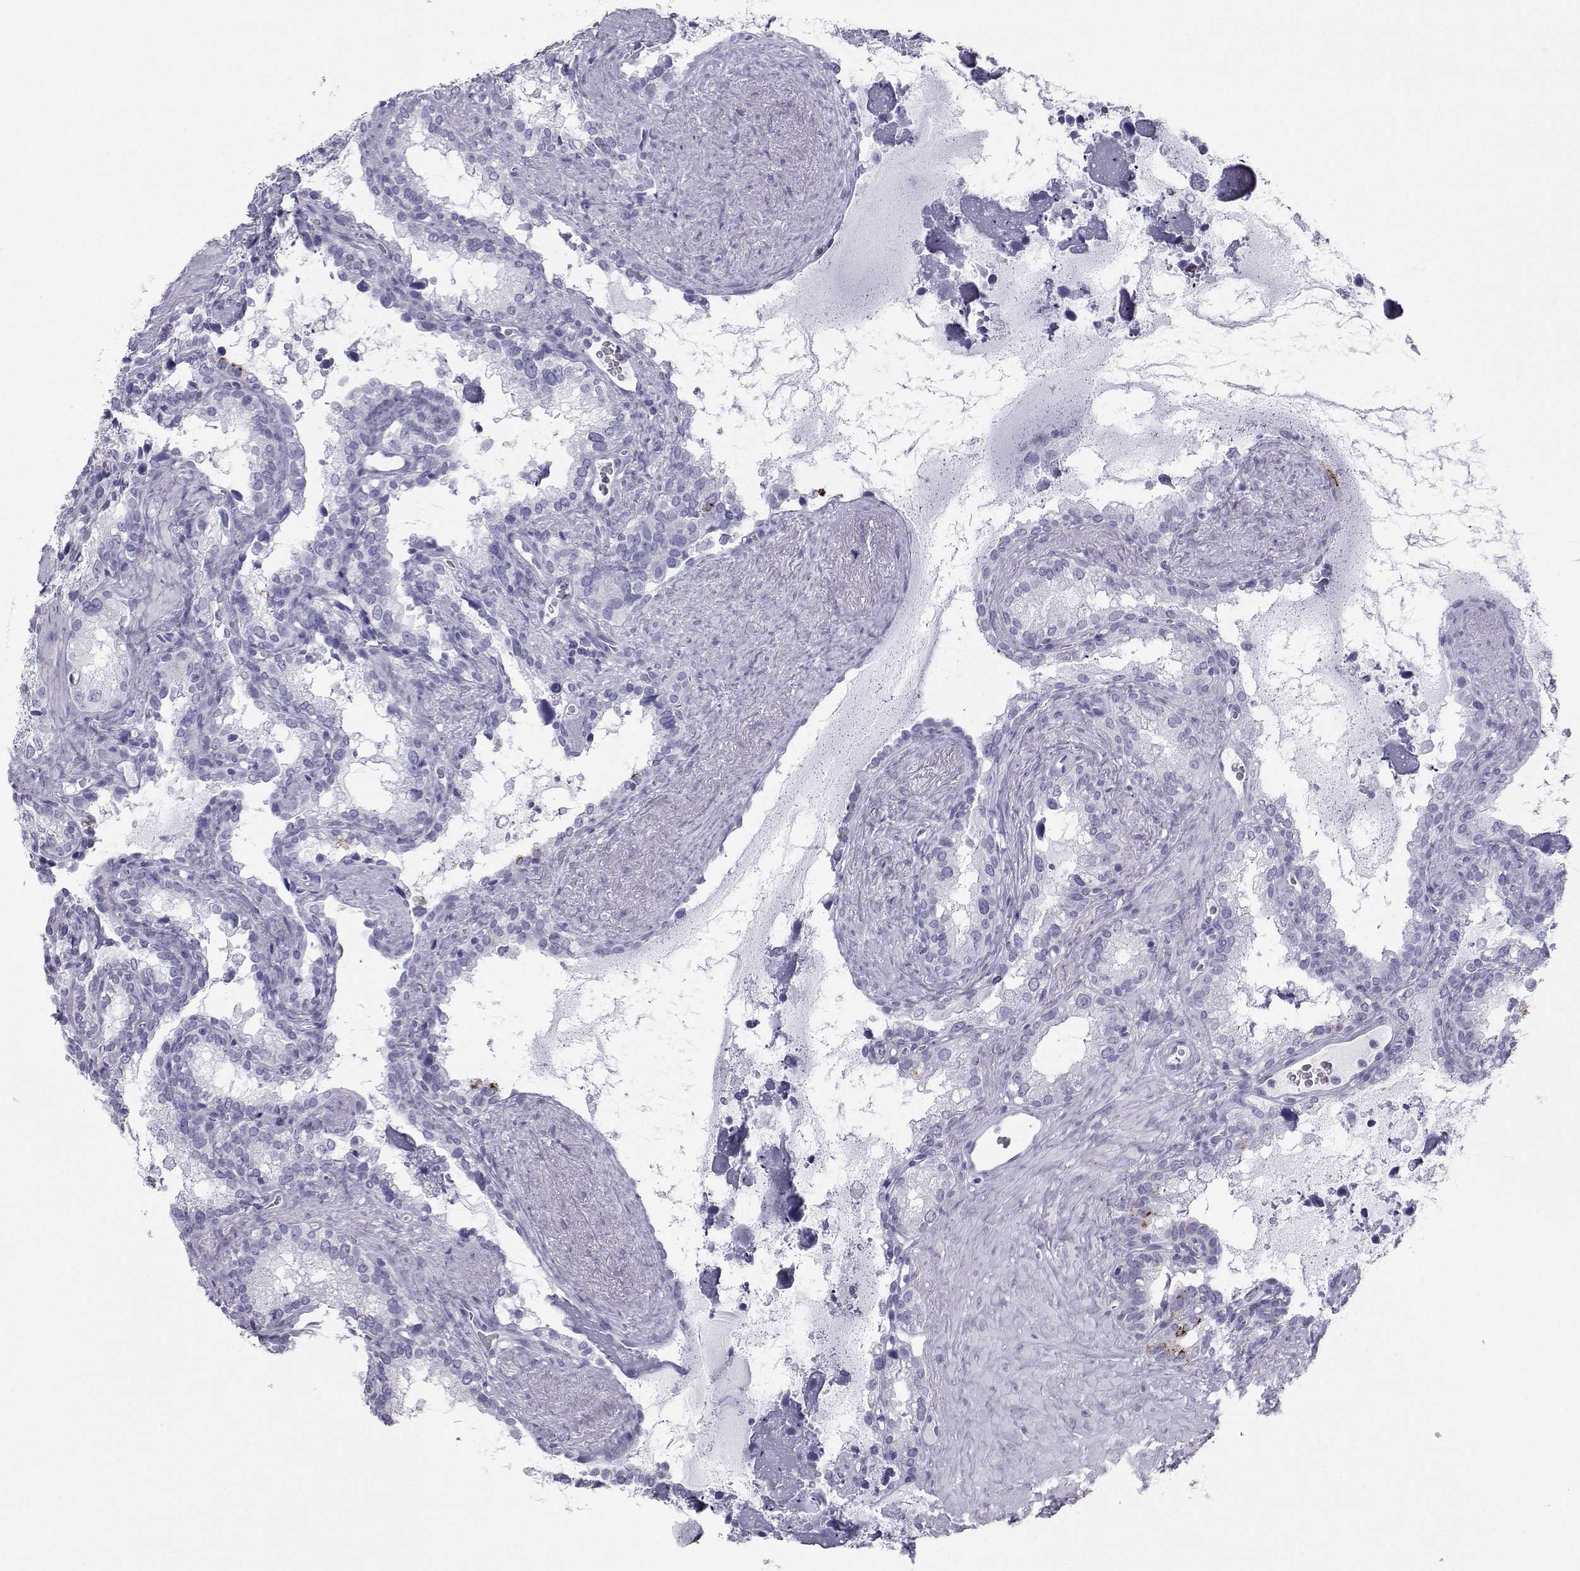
{"staining": {"intensity": "negative", "quantity": "none", "location": "none"}, "tissue": "seminal vesicle", "cell_type": "Glandular cells", "image_type": "normal", "snomed": [{"axis": "morphology", "description": "Normal tissue, NOS"}, {"axis": "topography", "description": "Seminal veicle"}], "caption": "Human seminal vesicle stained for a protein using IHC displays no staining in glandular cells.", "gene": "SST", "patient": {"sex": "male", "age": 71}}